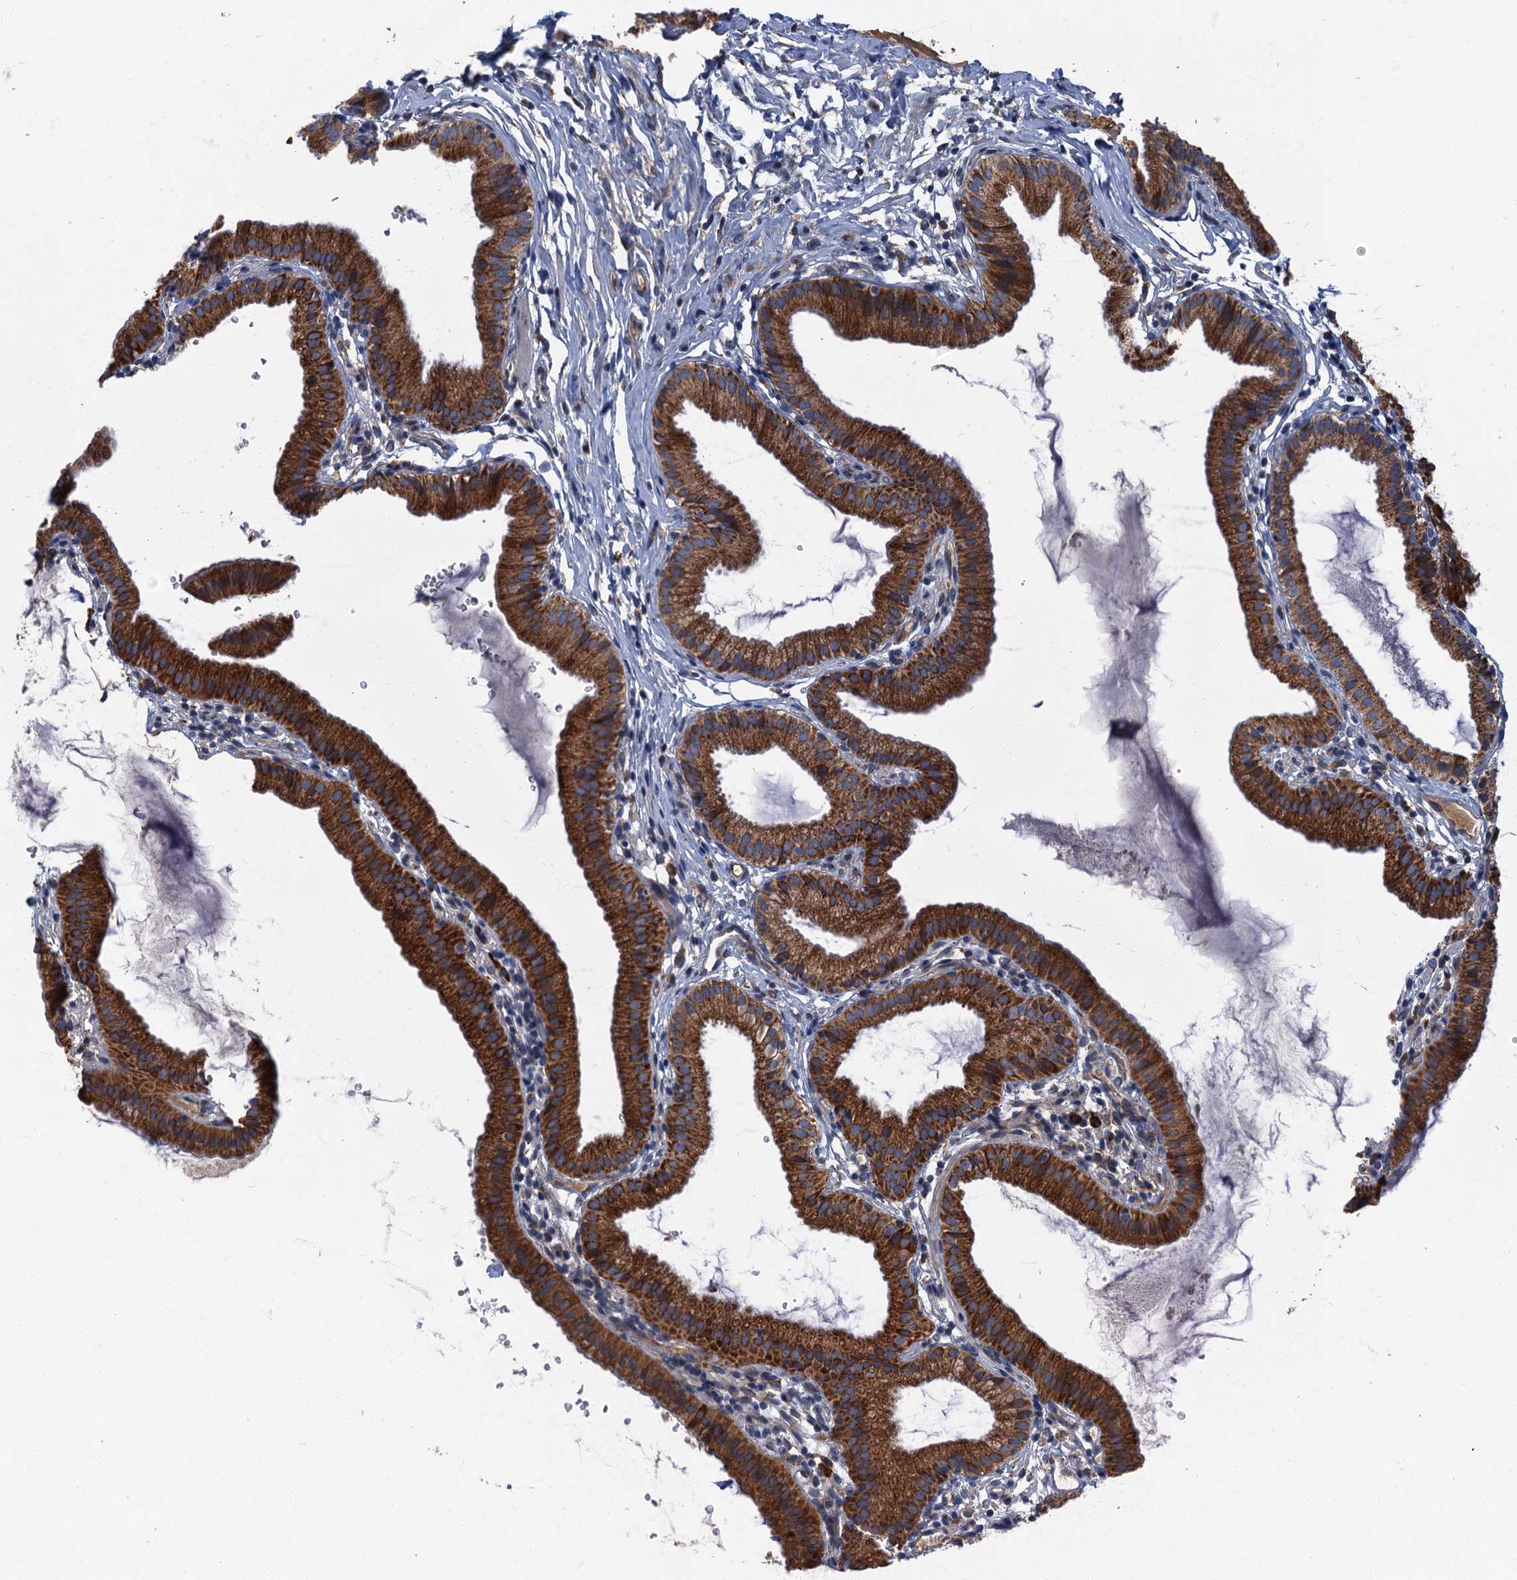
{"staining": {"intensity": "strong", "quantity": ">75%", "location": "cytoplasmic/membranous"}, "tissue": "gallbladder", "cell_type": "Glandular cells", "image_type": "normal", "snomed": [{"axis": "morphology", "description": "Normal tissue, NOS"}, {"axis": "topography", "description": "Gallbladder"}], "caption": "Strong cytoplasmic/membranous positivity for a protein is appreciated in approximately >75% of glandular cells of benign gallbladder using immunohistochemistry.", "gene": "SPDYC", "patient": {"sex": "female", "age": 46}}